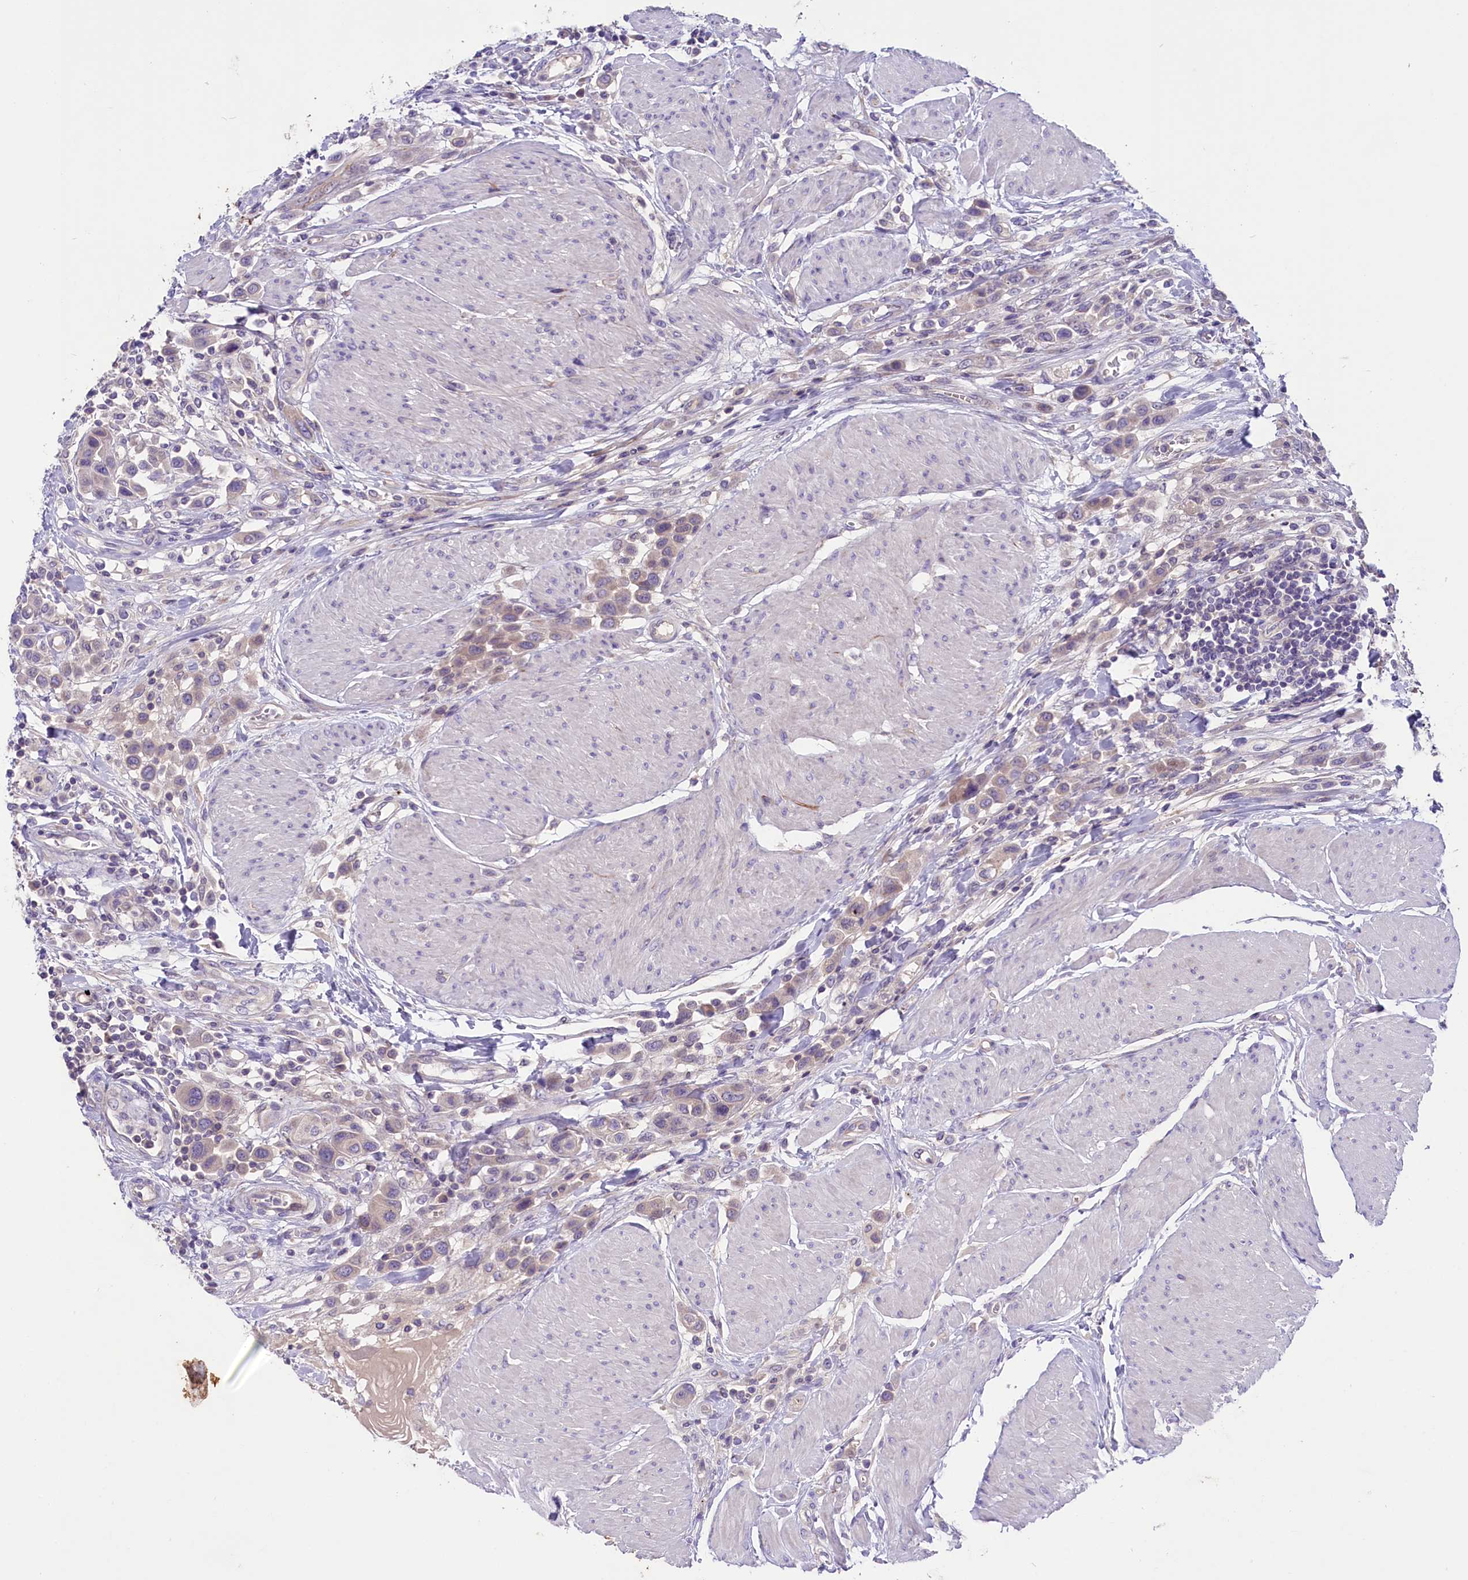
{"staining": {"intensity": "weak", "quantity": "25%-75%", "location": "cytoplasmic/membranous"}, "tissue": "urothelial cancer", "cell_type": "Tumor cells", "image_type": "cancer", "snomed": [{"axis": "morphology", "description": "Urothelial carcinoma, High grade"}, {"axis": "topography", "description": "Urinary bladder"}], "caption": "Human high-grade urothelial carcinoma stained for a protein (brown) shows weak cytoplasmic/membranous positive expression in about 25%-75% of tumor cells.", "gene": "CD99L2", "patient": {"sex": "male", "age": 50}}